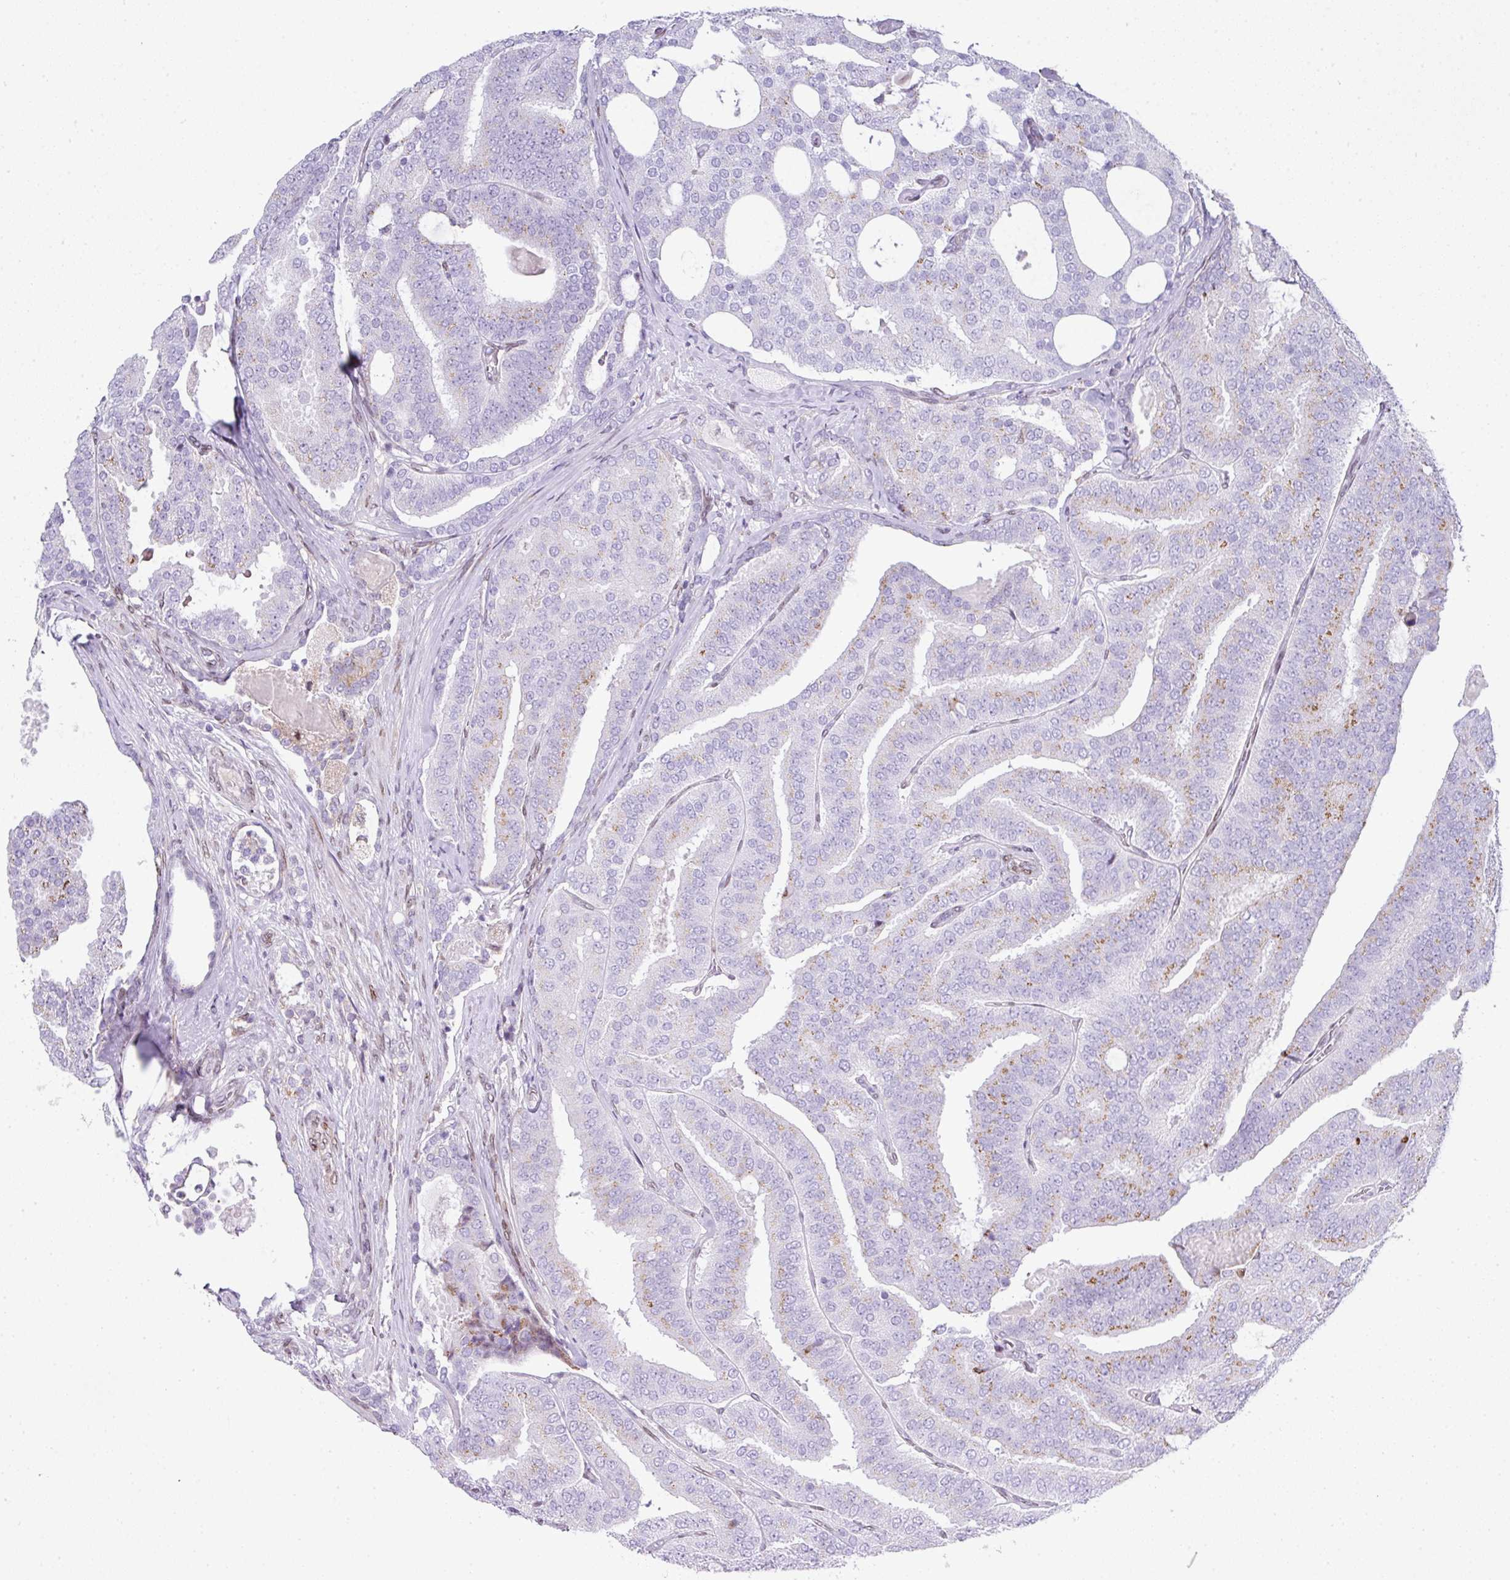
{"staining": {"intensity": "weak", "quantity": "25%-75%", "location": "cytoplasmic/membranous"}, "tissue": "prostate cancer", "cell_type": "Tumor cells", "image_type": "cancer", "snomed": [{"axis": "morphology", "description": "Adenocarcinoma, High grade"}, {"axis": "topography", "description": "Prostate"}], "caption": "Tumor cells show low levels of weak cytoplasmic/membranous positivity in approximately 25%-75% of cells in prostate high-grade adenocarcinoma. The staining was performed using DAB to visualize the protein expression in brown, while the nuclei were stained in blue with hematoxylin (Magnification: 20x).", "gene": "PLK1", "patient": {"sex": "male", "age": 65}}